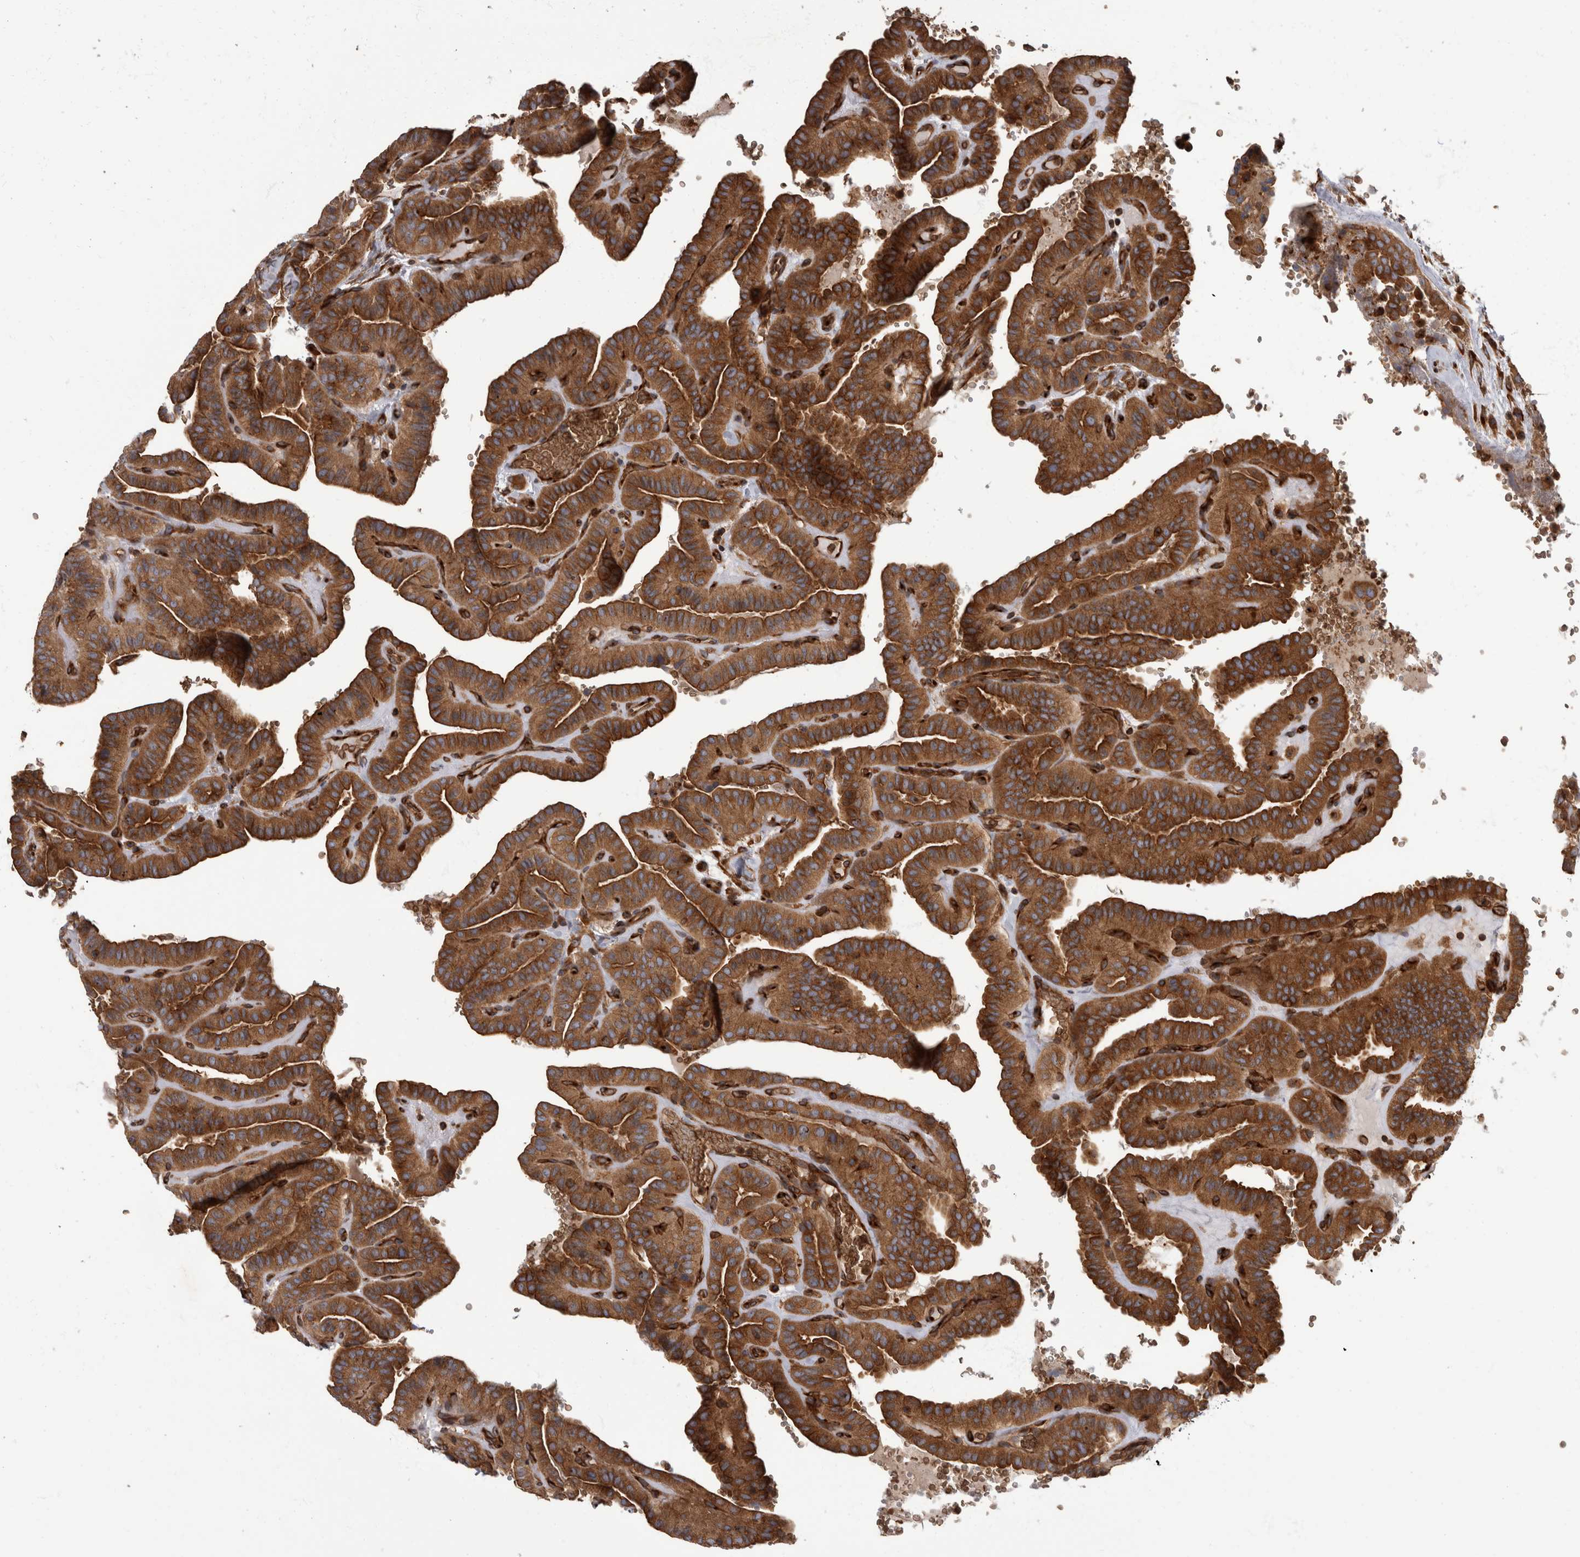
{"staining": {"intensity": "strong", "quantity": ">75%", "location": "cytoplasmic/membranous"}, "tissue": "thyroid cancer", "cell_type": "Tumor cells", "image_type": "cancer", "snomed": [{"axis": "morphology", "description": "Papillary adenocarcinoma, NOS"}, {"axis": "topography", "description": "Thyroid gland"}], "caption": "Approximately >75% of tumor cells in papillary adenocarcinoma (thyroid) show strong cytoplasmic/membranous protein positivity as visualized by brown immunohistochemical staining.", "gene": "HOOK3", "patient": {"sex": "male", "age": 77}}